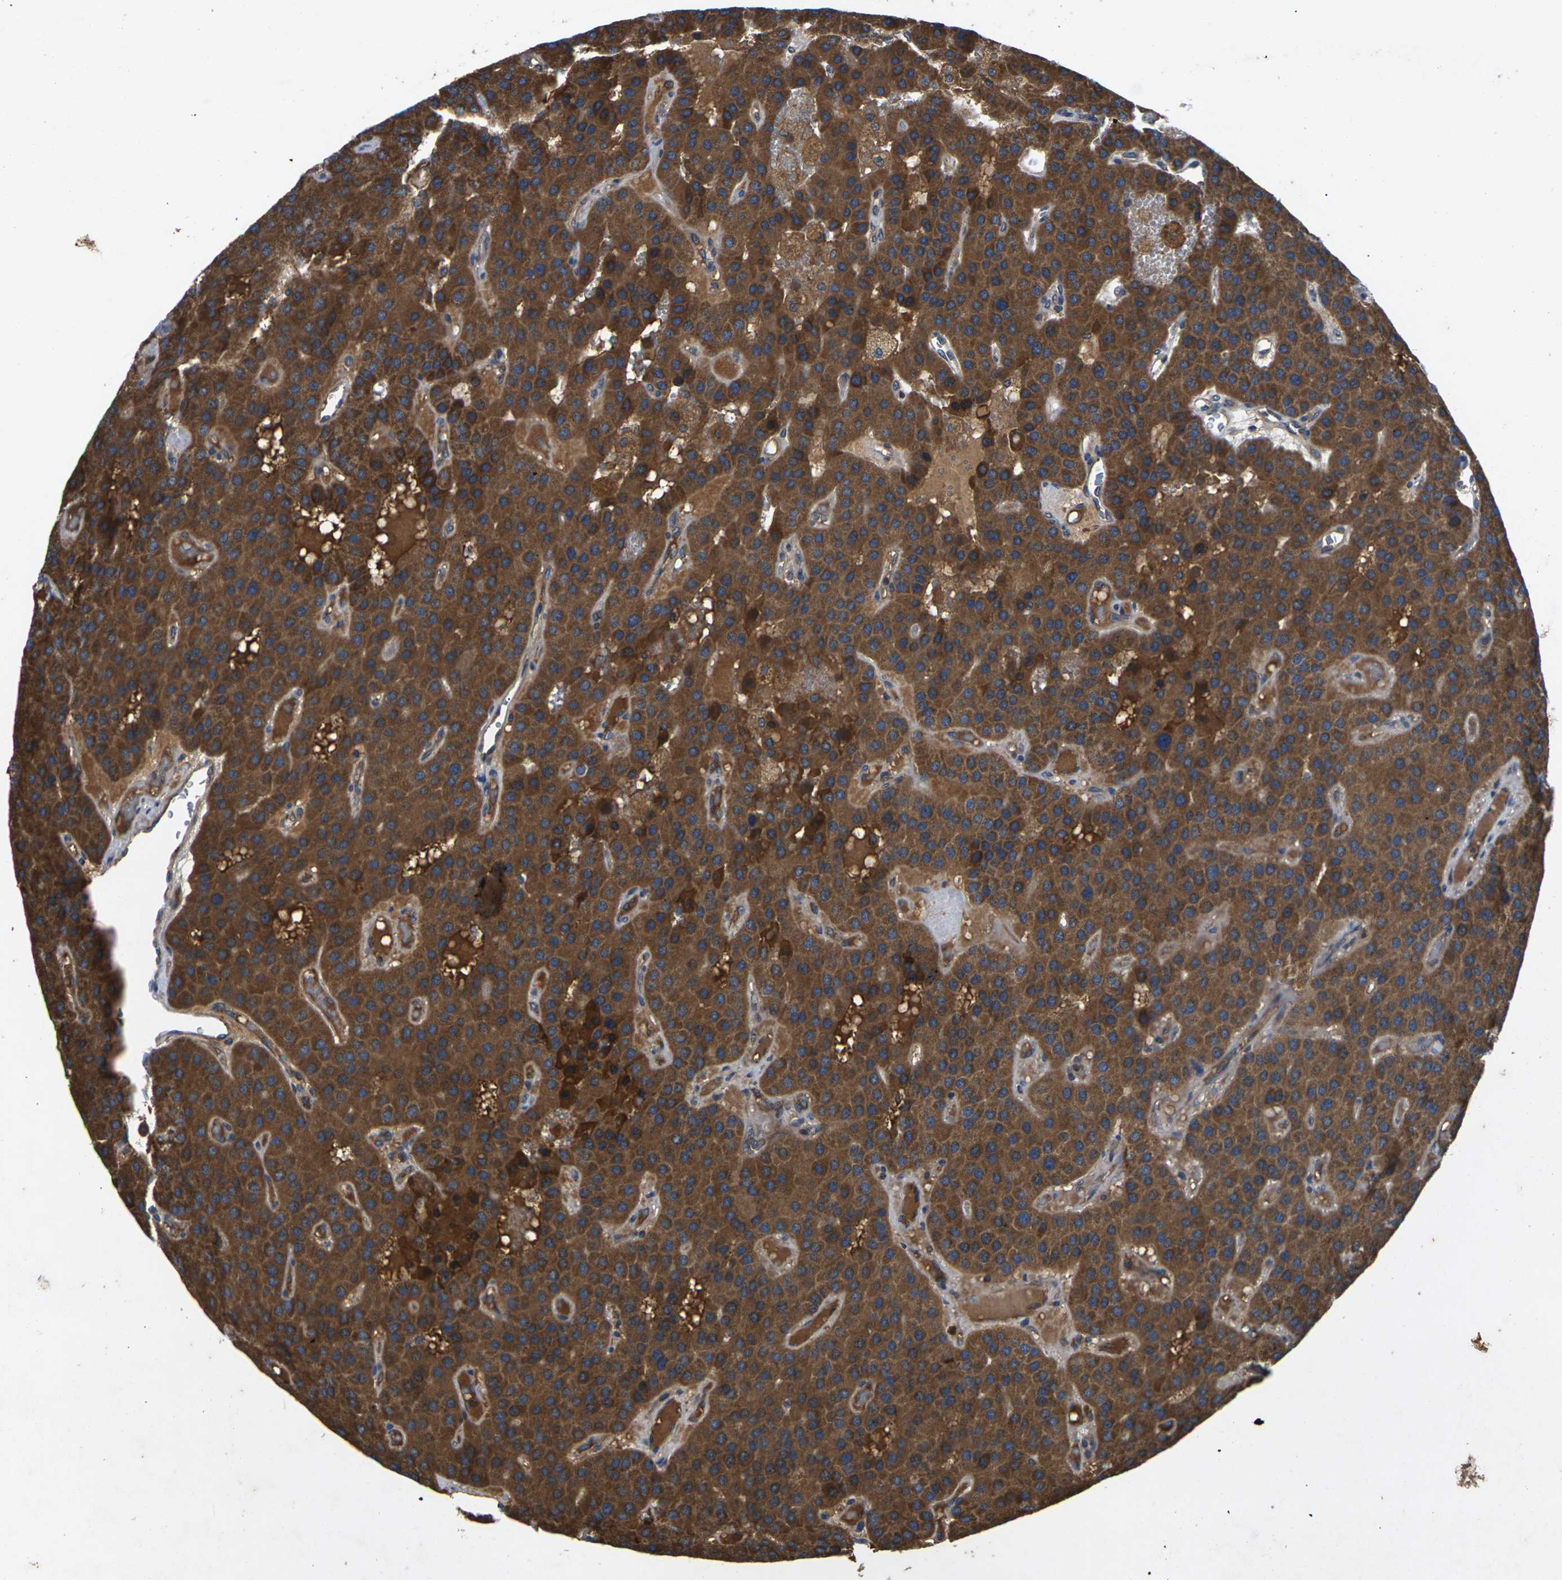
{"staining": {"intensity": "strong", "quantity": ">75%", "location": "cytoplasmic/membranous"}, "tissue": "parathyroid gland", "cell_type": "Glandular cells", "image_type": "normal", "snomed": [{"axis": "morphology", "description": "Normal tissue, NOS"}, {"axis": "morphology", "description": "Adenoma, NOS"}, {"axis": "topography", "description": "Parathyroid gland"}], "caption": "Unremarkable parathyroid gland exhibits strong cytoplasmic/membranous staining in approximately >75% of glandular cells (DAB (3,3'-diaminobenzidine) = brown stain, brightfield microscopy at high magnification)..", "gene": "KIF1B", "patient": {"sex": "female", "age": 86}}